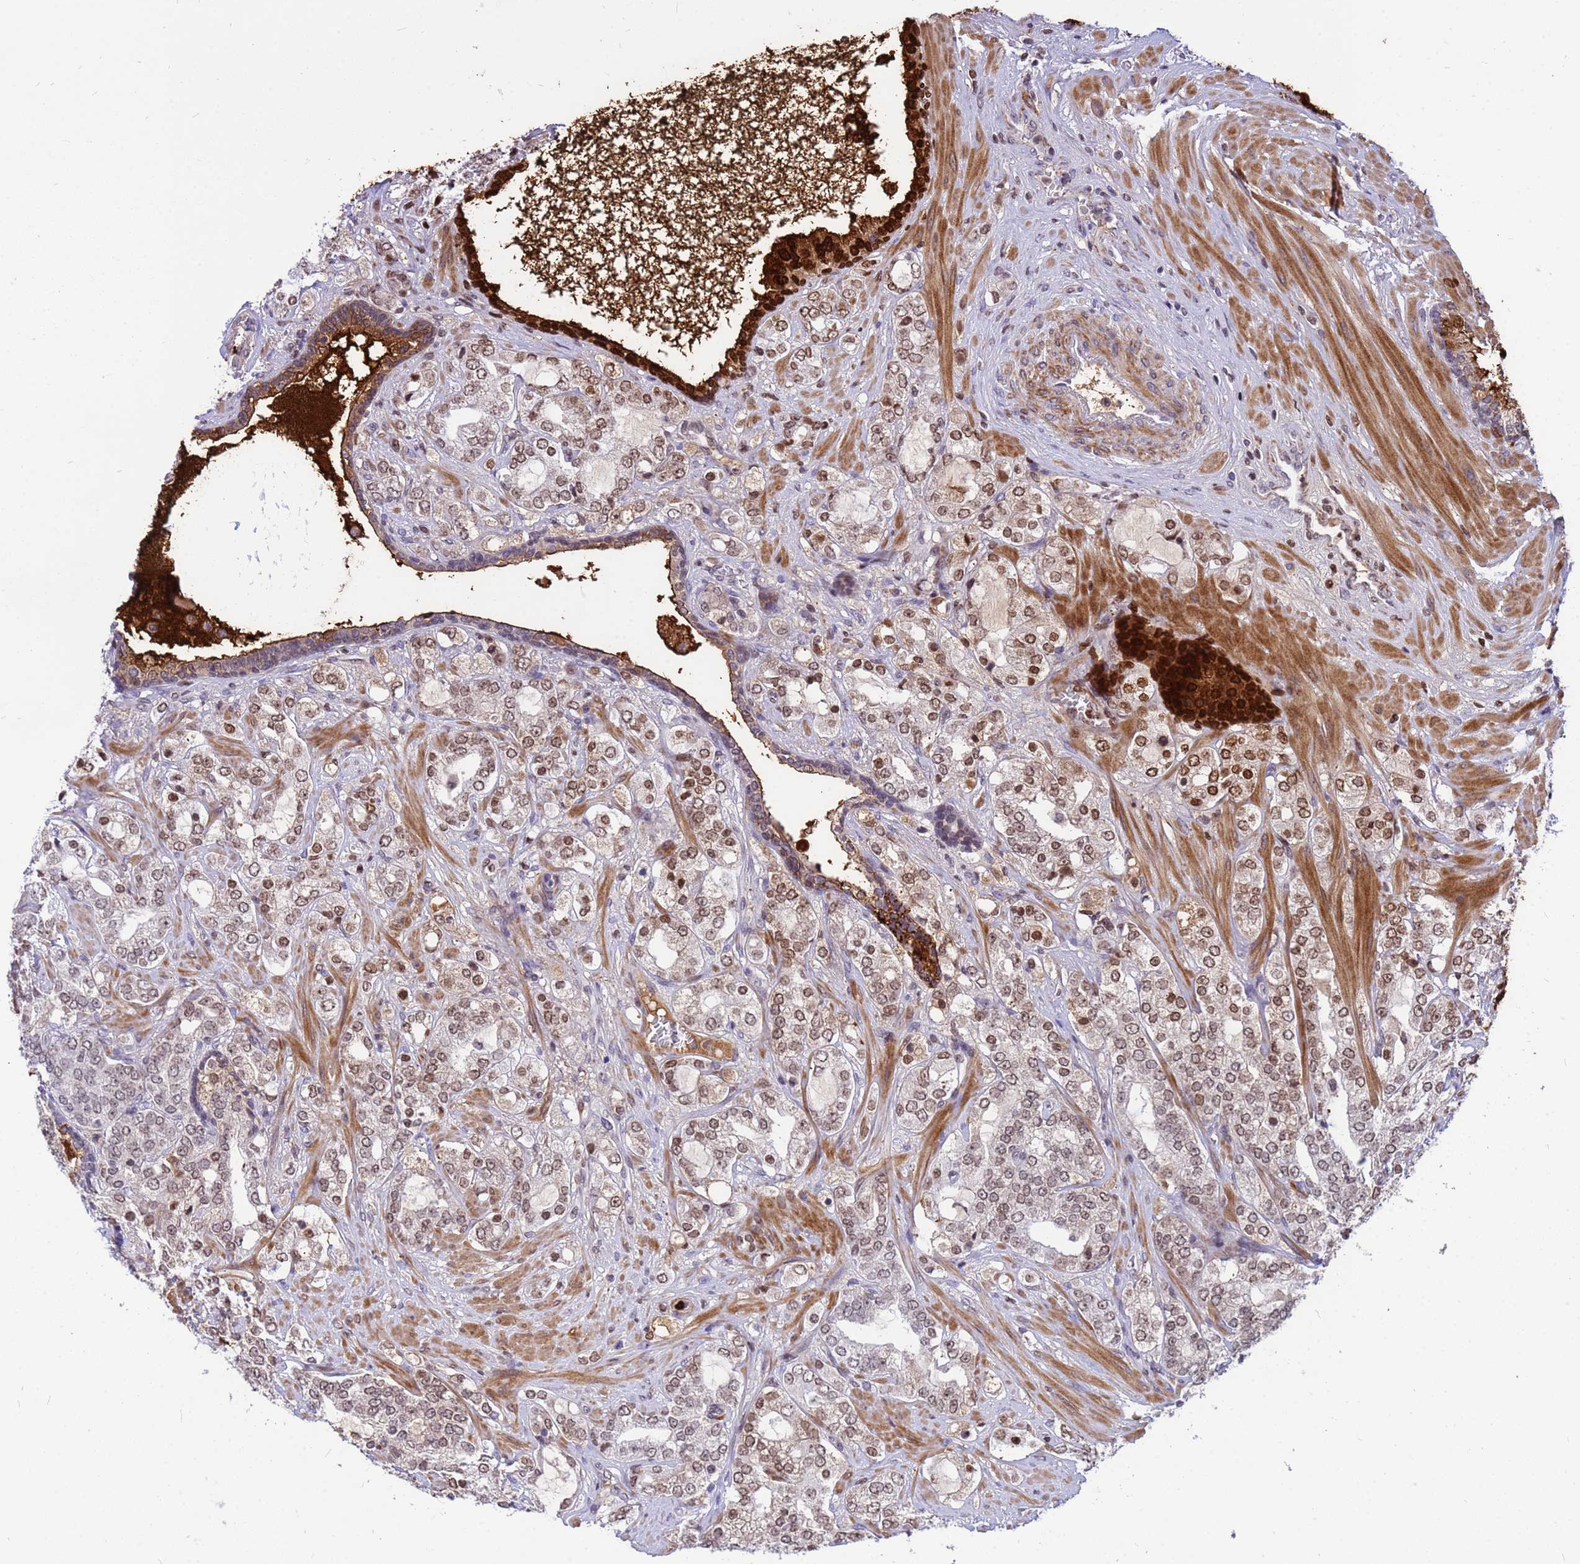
{"staining": {"intensity": "moderate", "quantity": ">75%", "location": "nuclear"}, "tissue": "prostate cancer", "cell_type": "Tumor cells", "image_type": "cancer", "snomed": [{"axis": "morphology", "description": "Adenocarcinoma, High grade"}, {"axis": "topography", "description": "Prostate"}], "caption": "High-power microscopy captured an IHC histopathology image of prostate adenocarcinoma (high-grade), revealing moderate nuclear staining in approximately >75% of tumor cells.", "gene": "ORM1", "patient": {"sex": "male", "age": 64}}